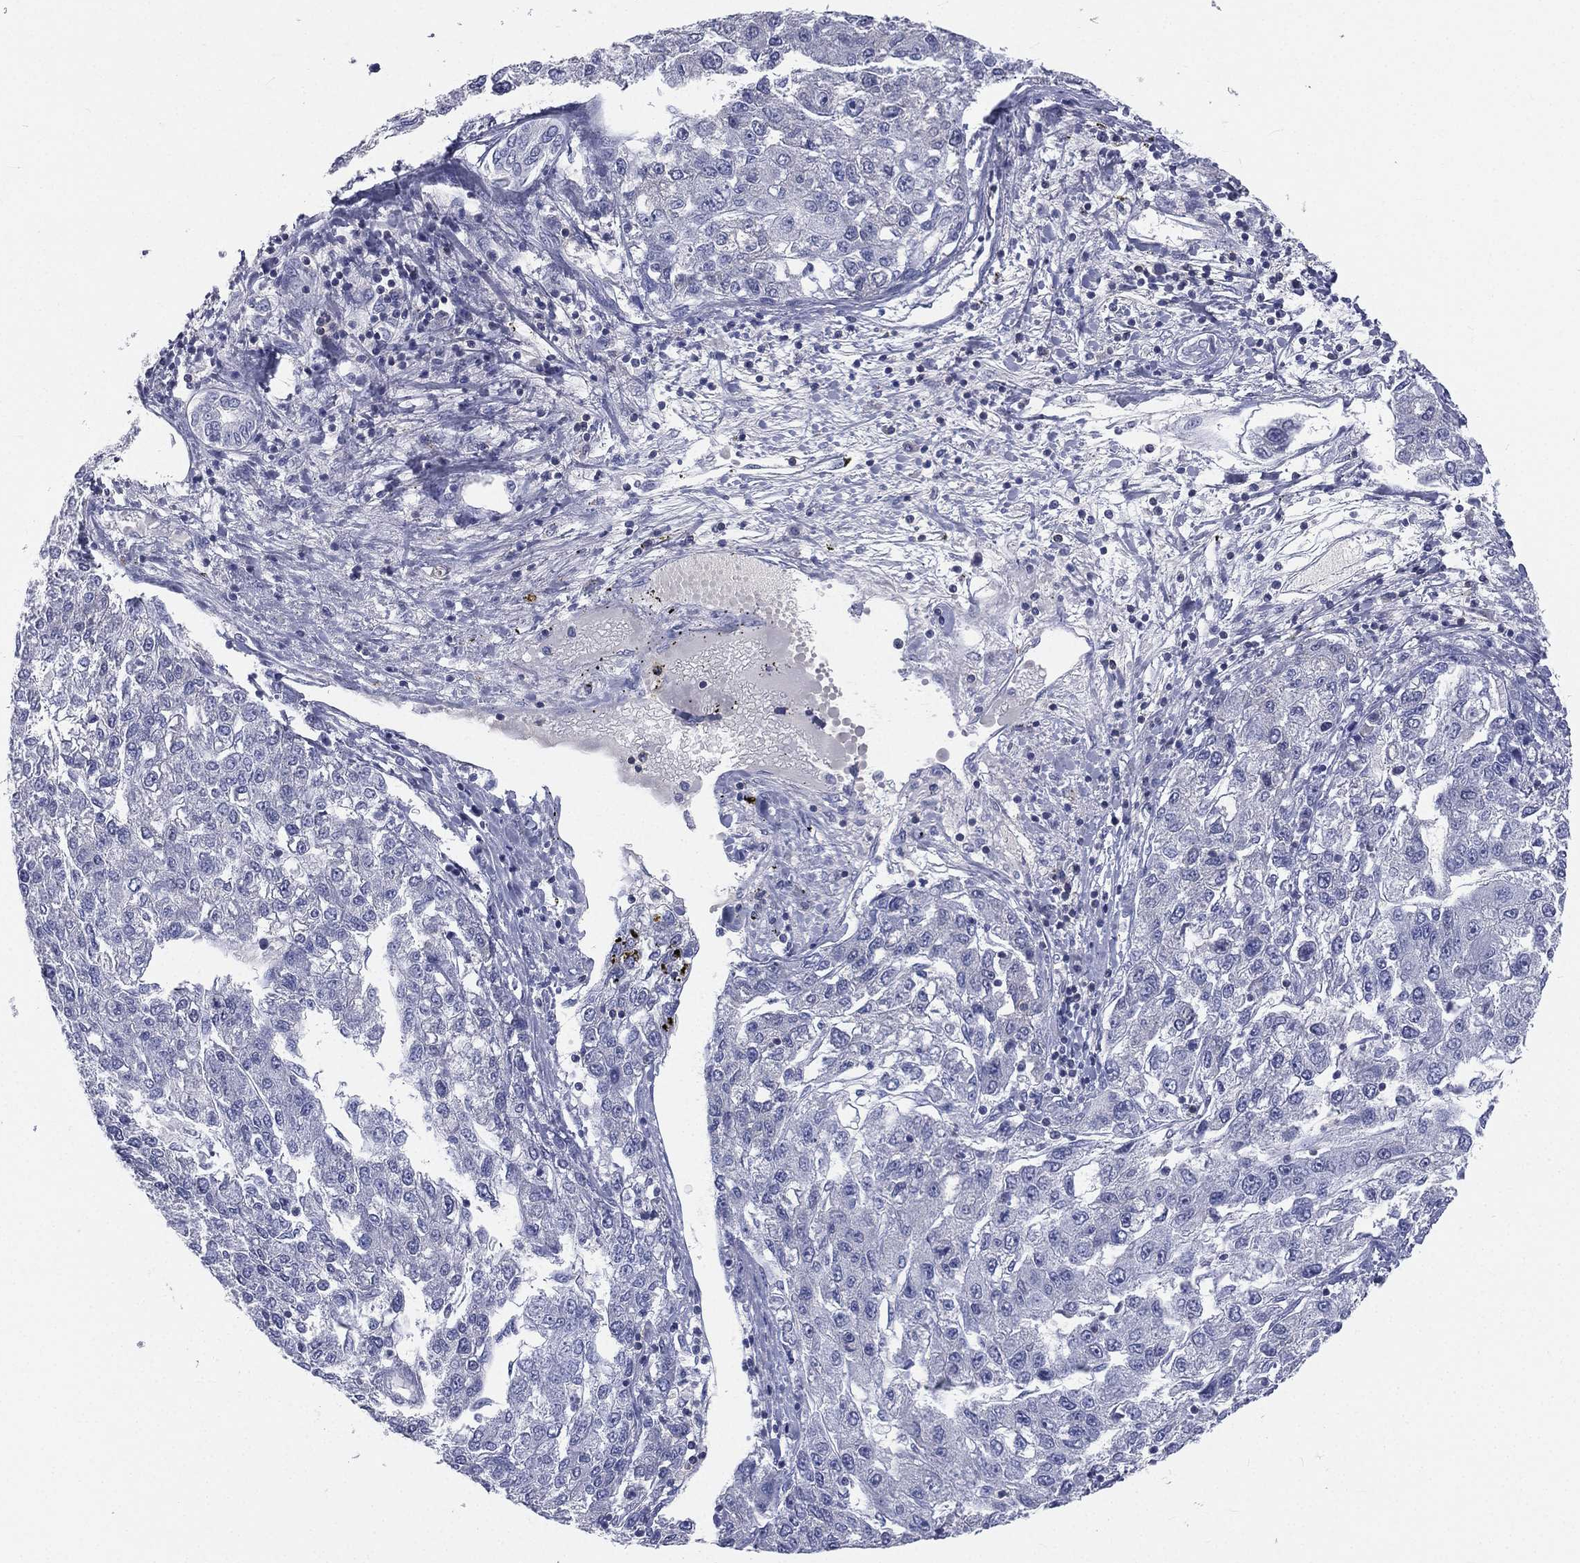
{"staining": {"intensity": "negative", "quantity": "none", "location": "none"}, "tissue": "liver cancer", "cell_type": "Tumor cells", "image_type": "cancer", "snomed": [{"axis": "morphology", "description": "Carcinoma, Hepatocellular, NOS"}, {"axis": "topography", "description": "Liver"}], "caption": "The photomicrograph exhibits no staining of tumor cells in liver cancer.", "gene": "CD3D", "patient": {"sex": "male", "age": 56}}